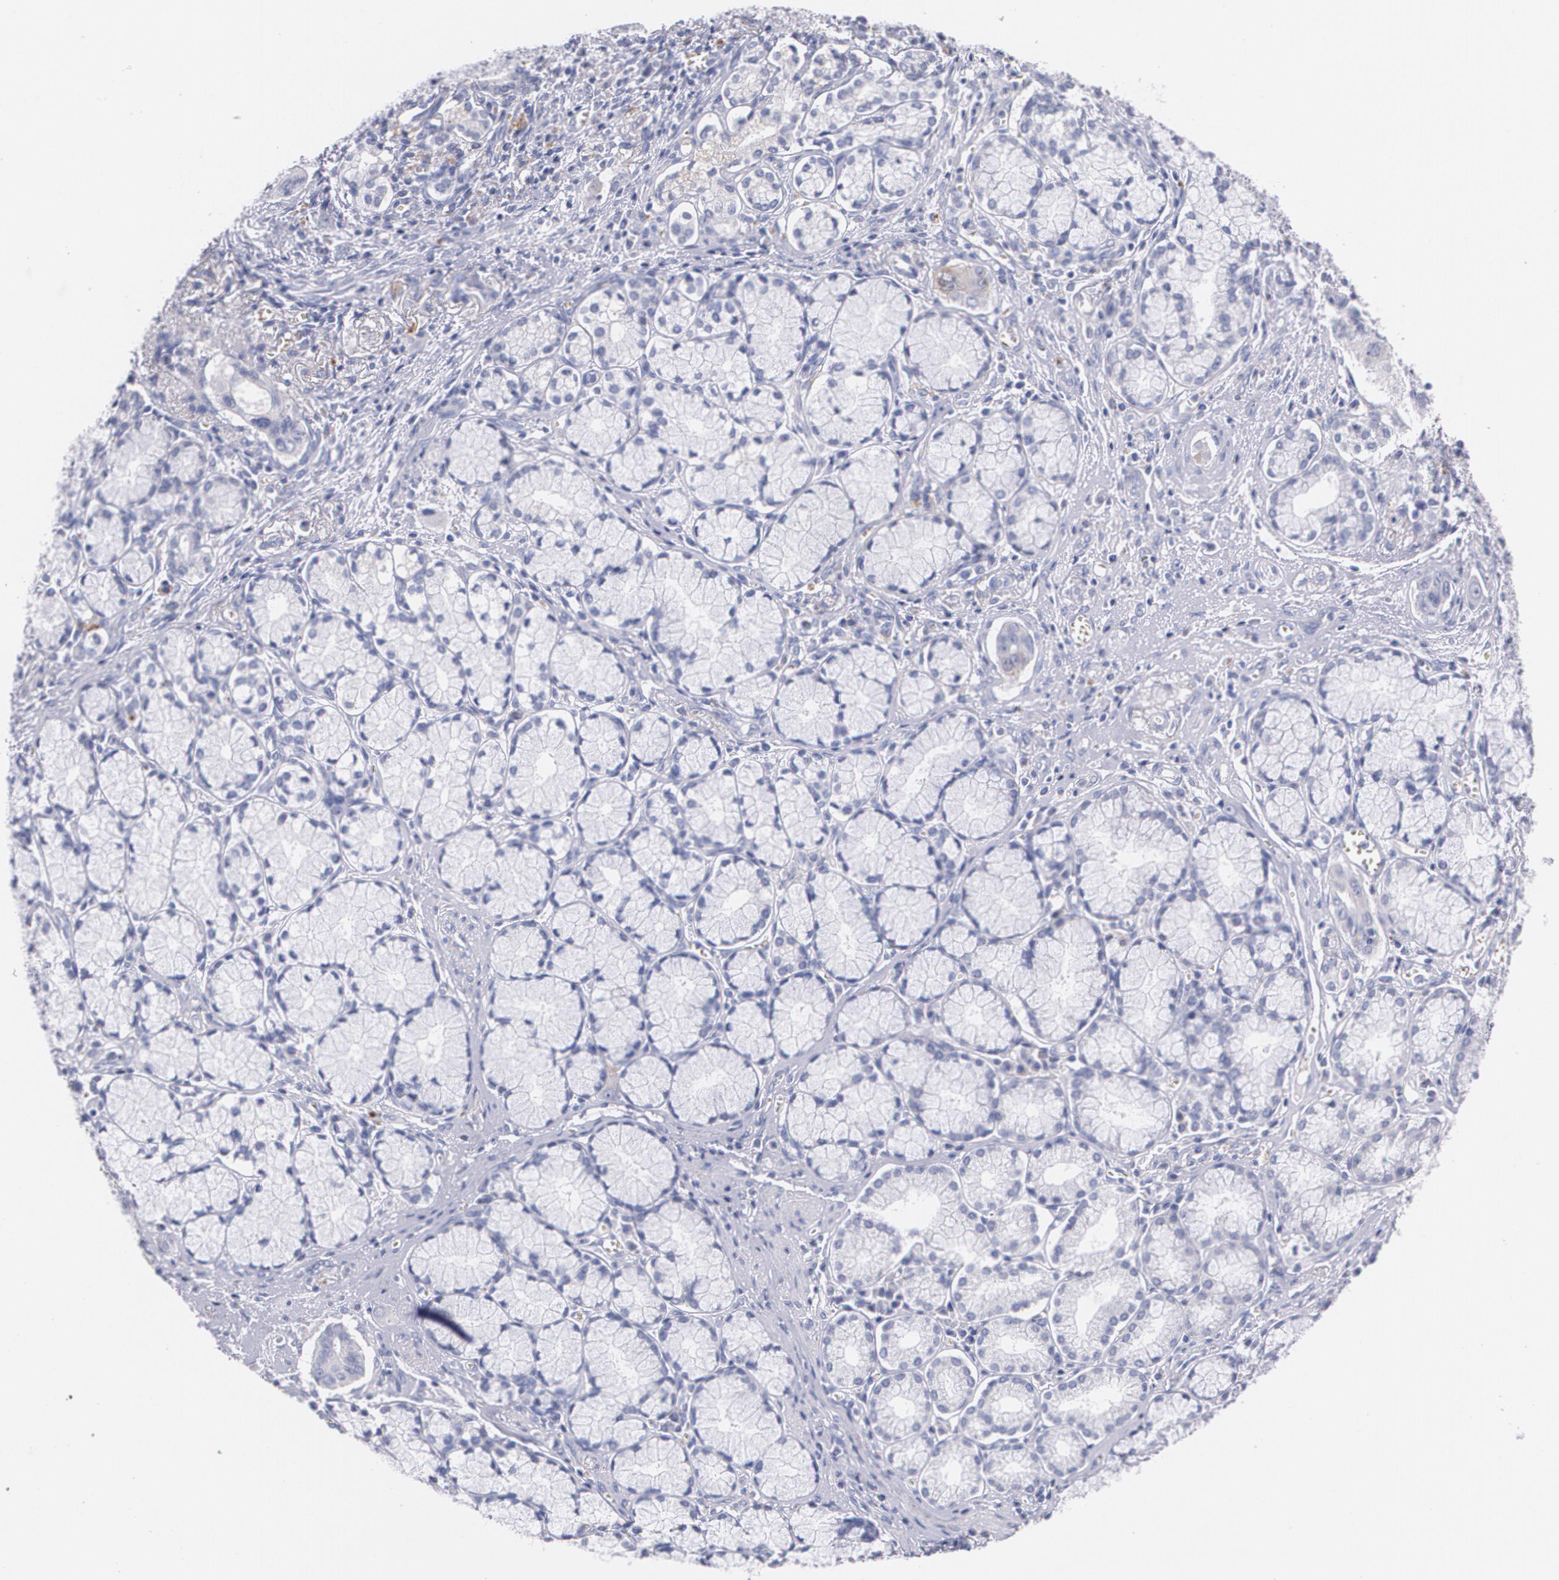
{"staining": {"intensity": "weak", "quantity": "<25%", "location": "cytoplasmic/membranous"}, "tissue": "pancreatic cancer", "cell_type": "Tumor cells", "image_type": "cancer", "snomed": [{"axis": "morphology", "description": "Adenocarcinoma, NOS"}, {"axis": "topography", "description": "Pancreas"}], "caption": "Human pancreatic cancer stained for a protein using immunohistochemistry shows no positivity in tumor cells.", "gene": "HMMR", "patient": {"sex": "male", "age": 77}}